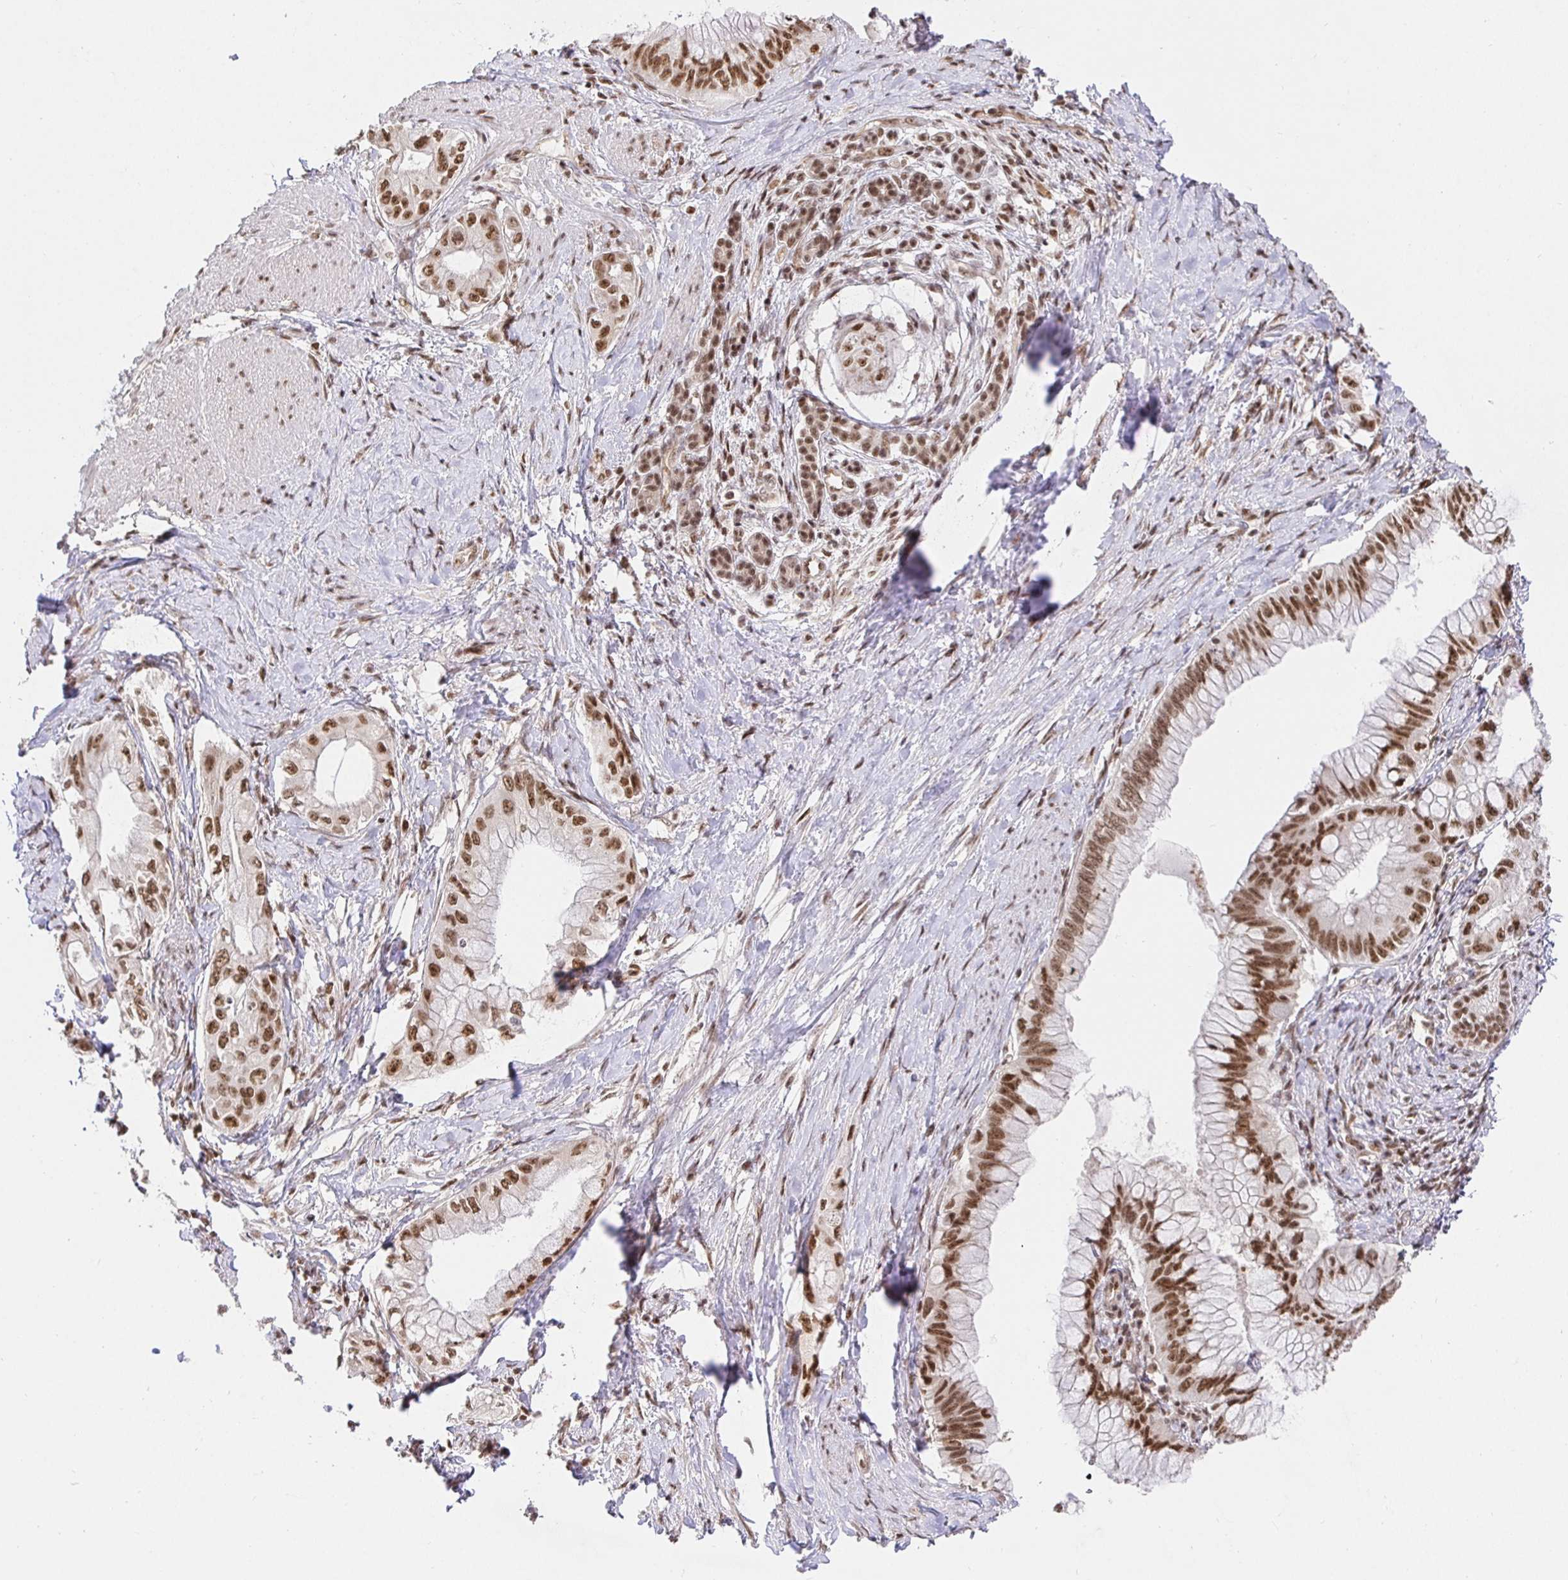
{"staining": {"intensity": "moderate", "quantity": ">75%", "location": "nuclear"}, "tissue": "pancreatic cancer", "cell_type": "Tumor cells", "image_type": "cancer", "snomed": [{"axis": "morphology", "description": "Adenocarcinoma, NOS"}, {"axis": "topography", "description": "Pancreas"}], "caption": "Moderate nuclear expression for a protein is seen in about >75% of tumor cells of adenocarcinoma (pancreatic) using immunohistochemistry.", "gene": "USF1", "patient": {"sex": "male", "age": 48}}